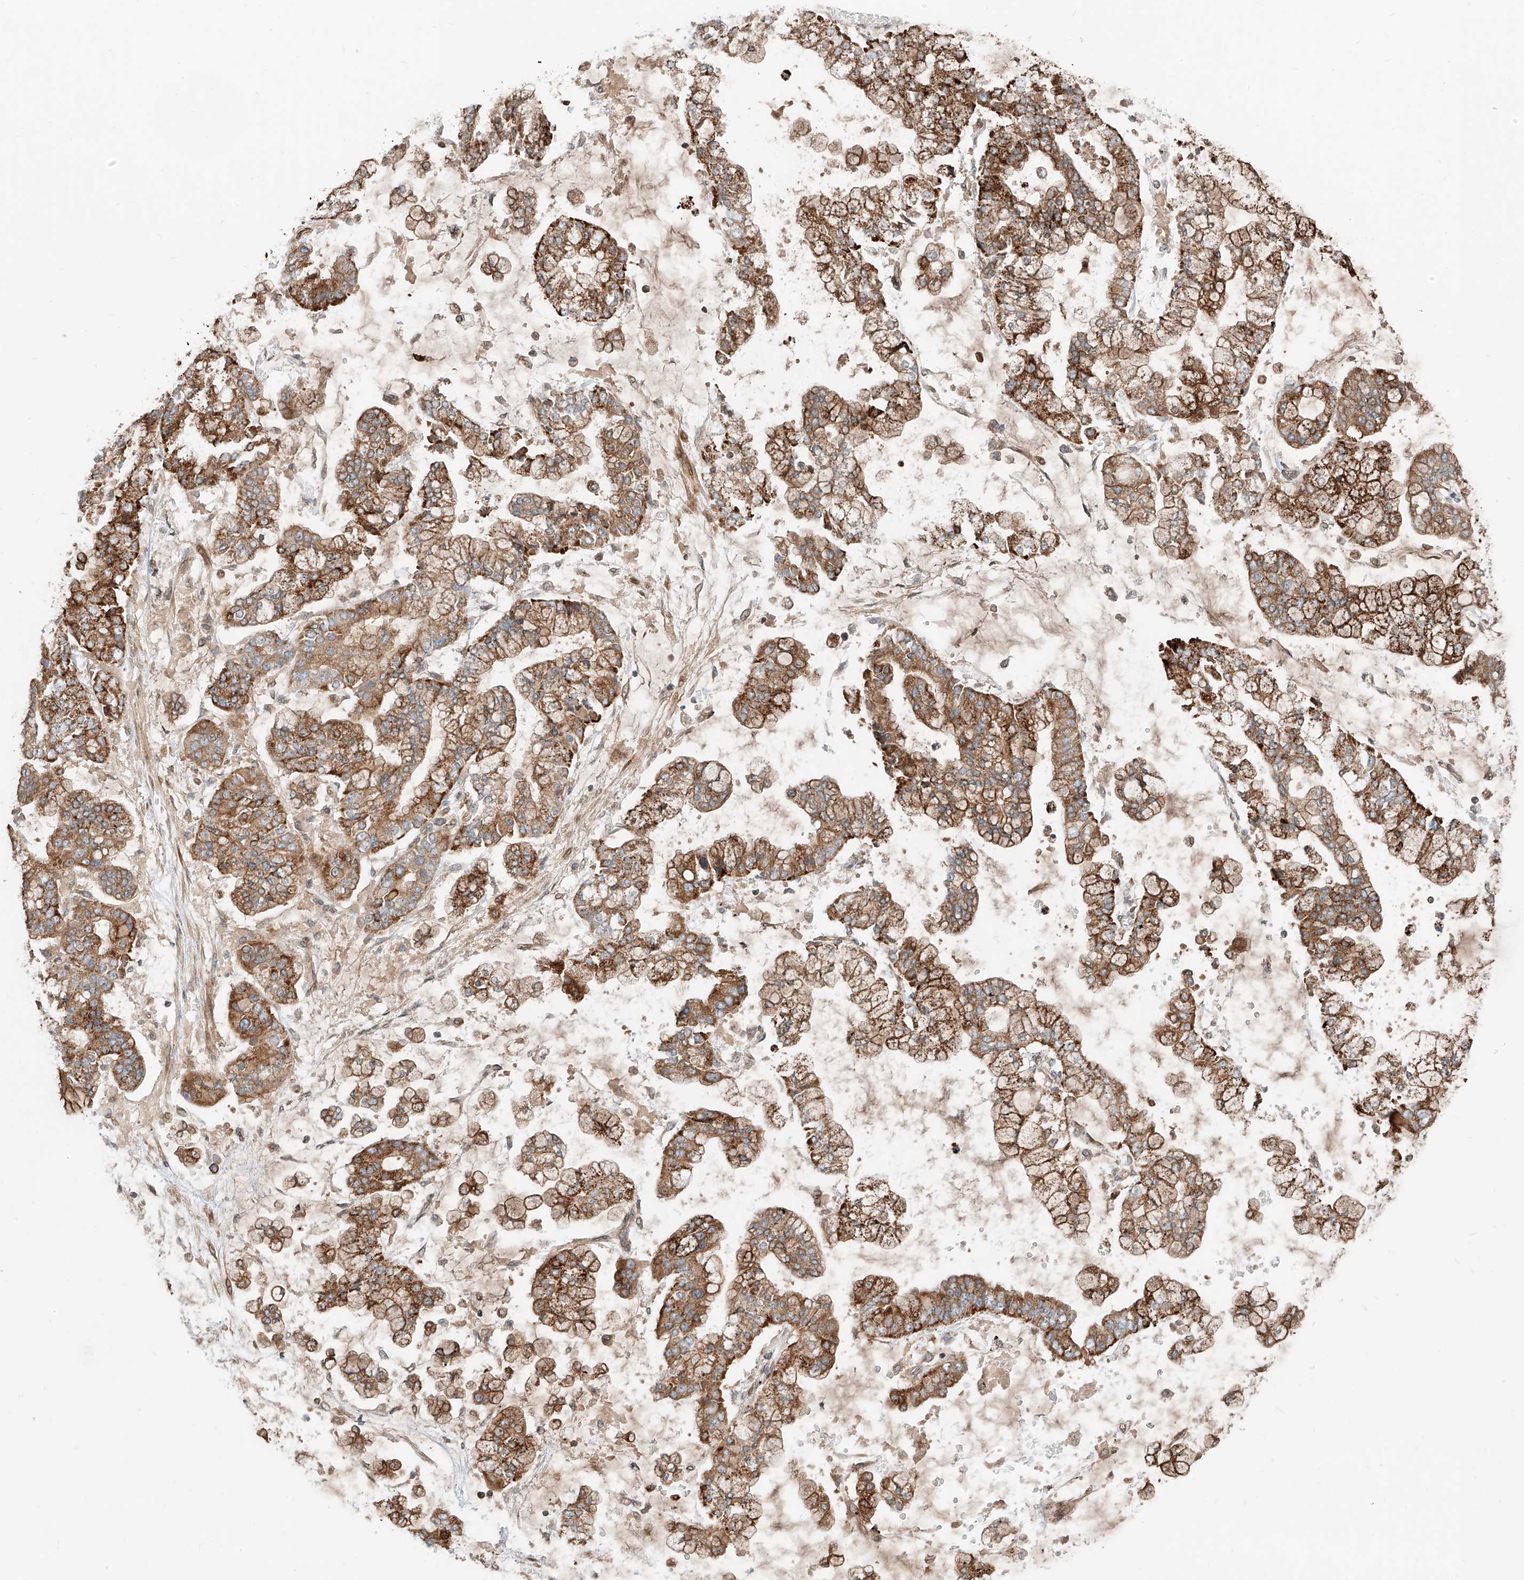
{"staining": {"intensity": "moderate", "quantity": ">75%", "location": "cytoplasmic/membranous"}, "tissue": "stomach cancer", "cell_type": "Tumor cells", "image_type": "cancer", "snomed": [{"axis": "morphology", "description": "Normal tissue, NOS"}, {"axis": "morphology", "description": "Adenocarcinoma, NOS"}, {"axis": "topography", "description": "Stomach, upper"}, {"axis": "topography", "description": "Stomach"}], "caption": "There is medium levels of moderate cytoplasmic/membranous expression in tumor cells of stomach cancer (adenocarcinoma), as demonstrated by immunohistochemical staining (brown color).", "gene": "CEP162", "patient": {"sex": "male", "age": 76}}